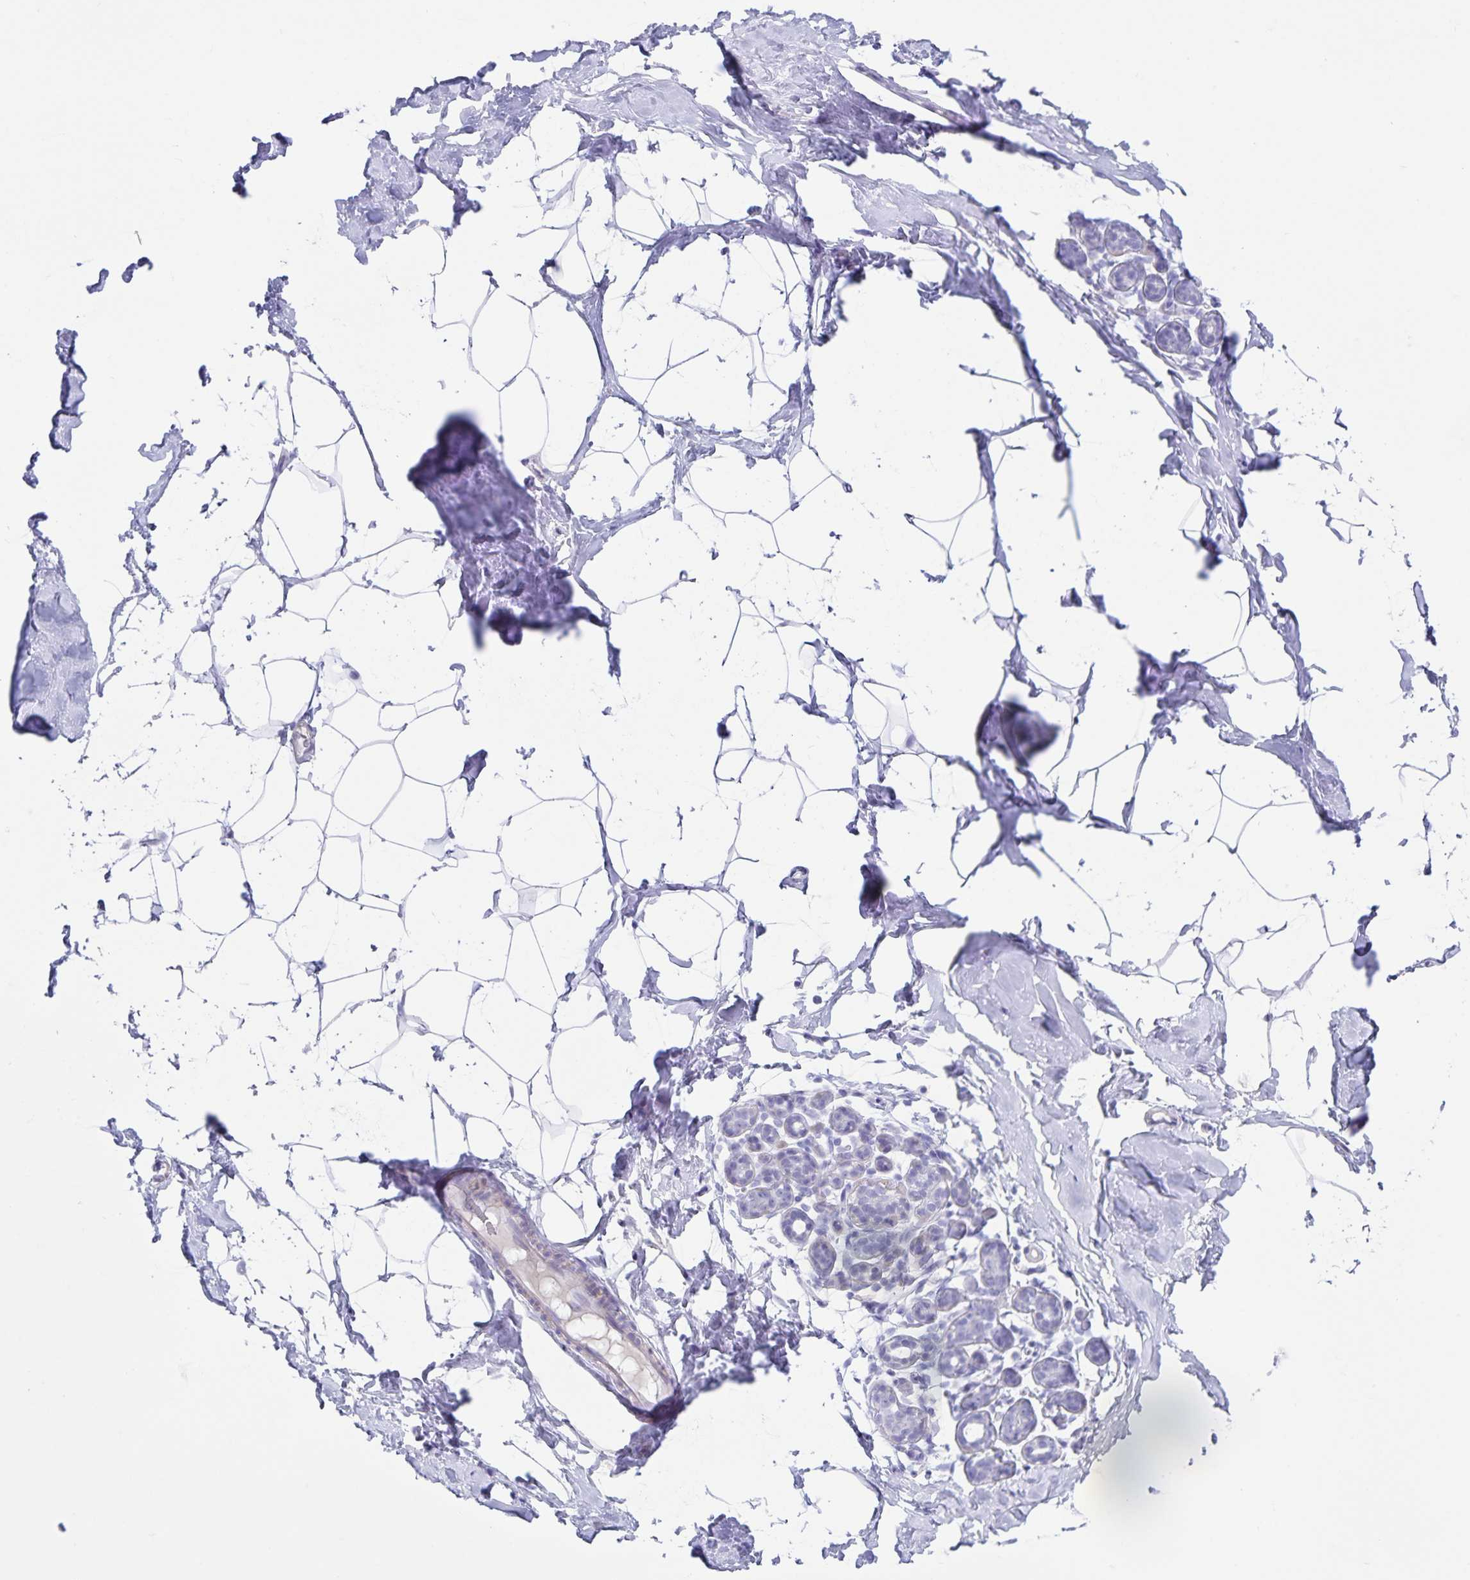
{"staining": {"intensity": "negative", "quantity": "none", "location": "none"}, "tissue": "breast", "cell_type": "Adipocytes", "image_type": "normal", "snomed": [{"axis": "morphology", "description": "Normal tissue, NOS"}, {"axis": "topography", "description": "Breast"}], "caption": "Adipocytes are negative for protein expression in unremarkable human breast. Brightfield microscopy of IHC stained with DAB (brown) and hematoxylin (blue), captured at high magnification.", "gene": "C11orf42", "patient": {"sex": "female", "age": 32}}